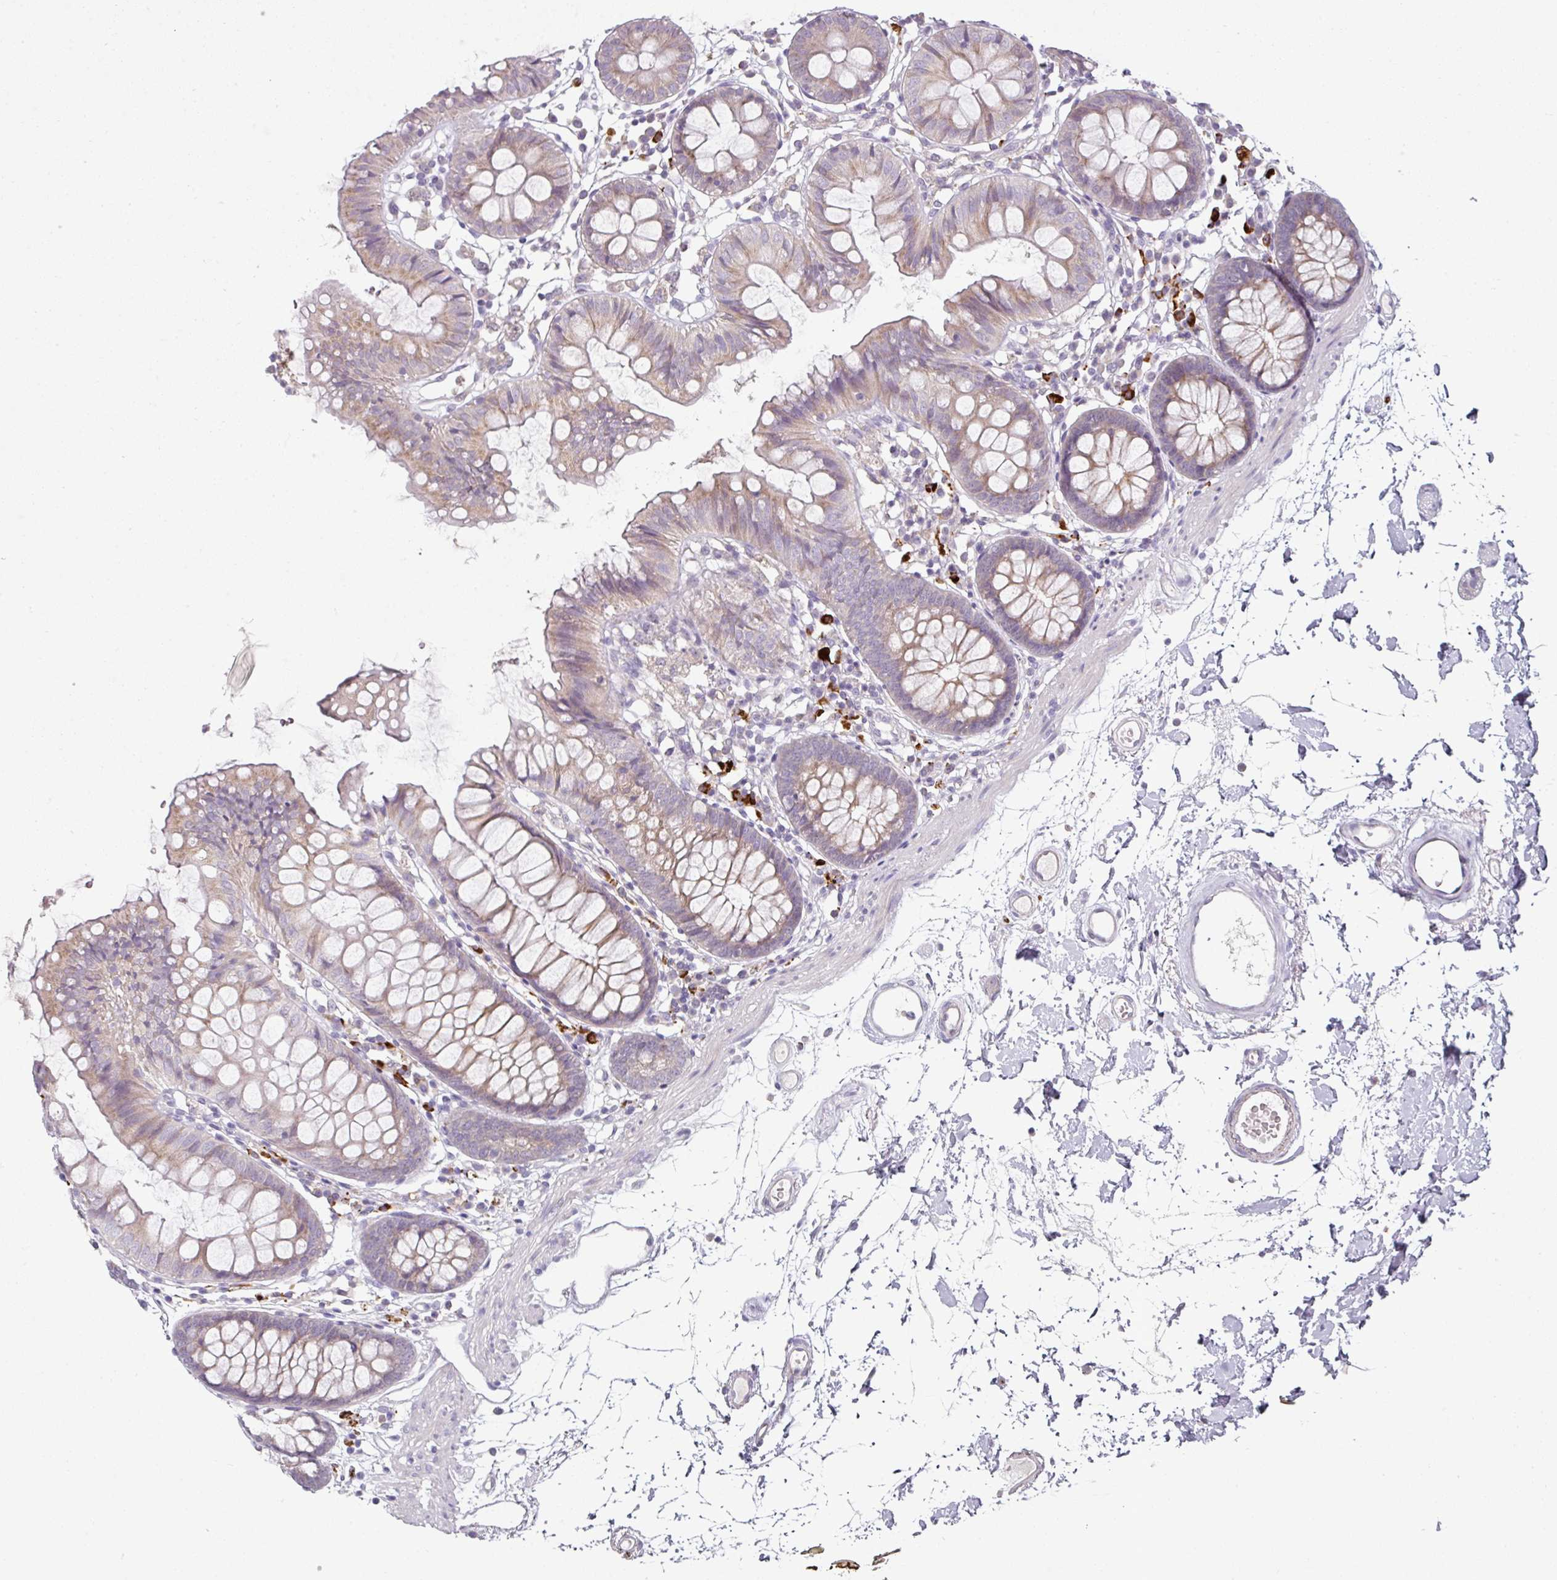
{"staining": {"intensity": "negative", "quantity": "none", "location": "none"}, "tissue": "colon", "cell_type": "Endothelial cells", "image_type": "normal", "snomed": [{"axis": "morphology", "description": "Normal tissue, NOS"}, {"axis": "topography", "description": "Colon"}], "caption": "This photomicrograph is of normal colon stained with IHC to label a protein in brown with the nuclei are counter-stained blue. There is no staining in endothelial cells.", "gene": "FHAD1", "patient": {"sex": "female", "age": 84}}